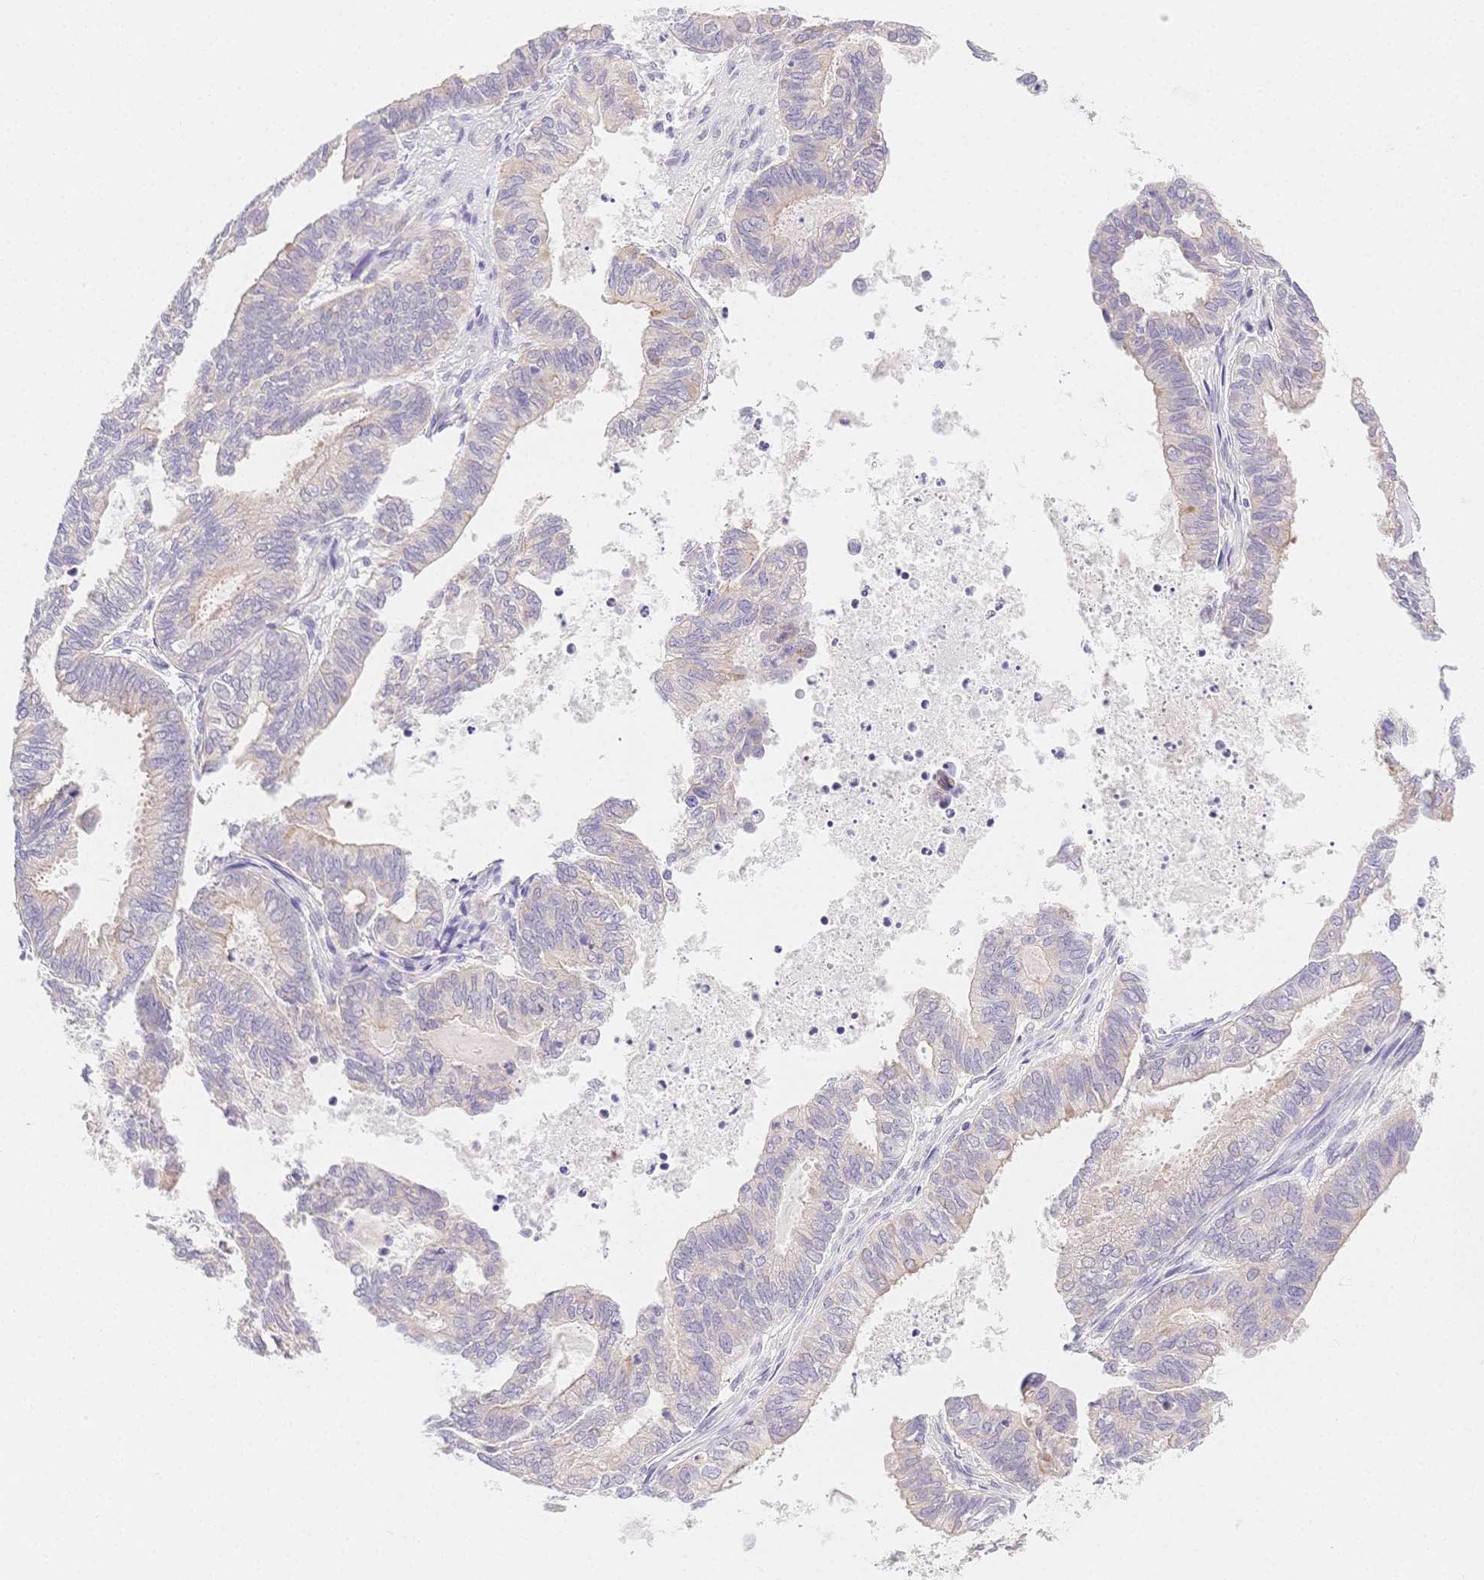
{"staining": {"intensity": "weak", "quantity": "<25%", "location": "cytoplasmic/membranous"}, "tissue": "ovarian cancer", "cell_type": "Tumor cells", "image_type": "cancer", "snomed": [{"axis": "morphology", "description": "Carcinoma, endometroid"}, {"axis": "topography", "description": "Ovary"}], "caption": "Image shows no significant protein expression in tumor cells of ovarian cancer (endometroid carcinoma).", "gene": "CSN1S1", "patient": {"sex": "female", "age": 64}}